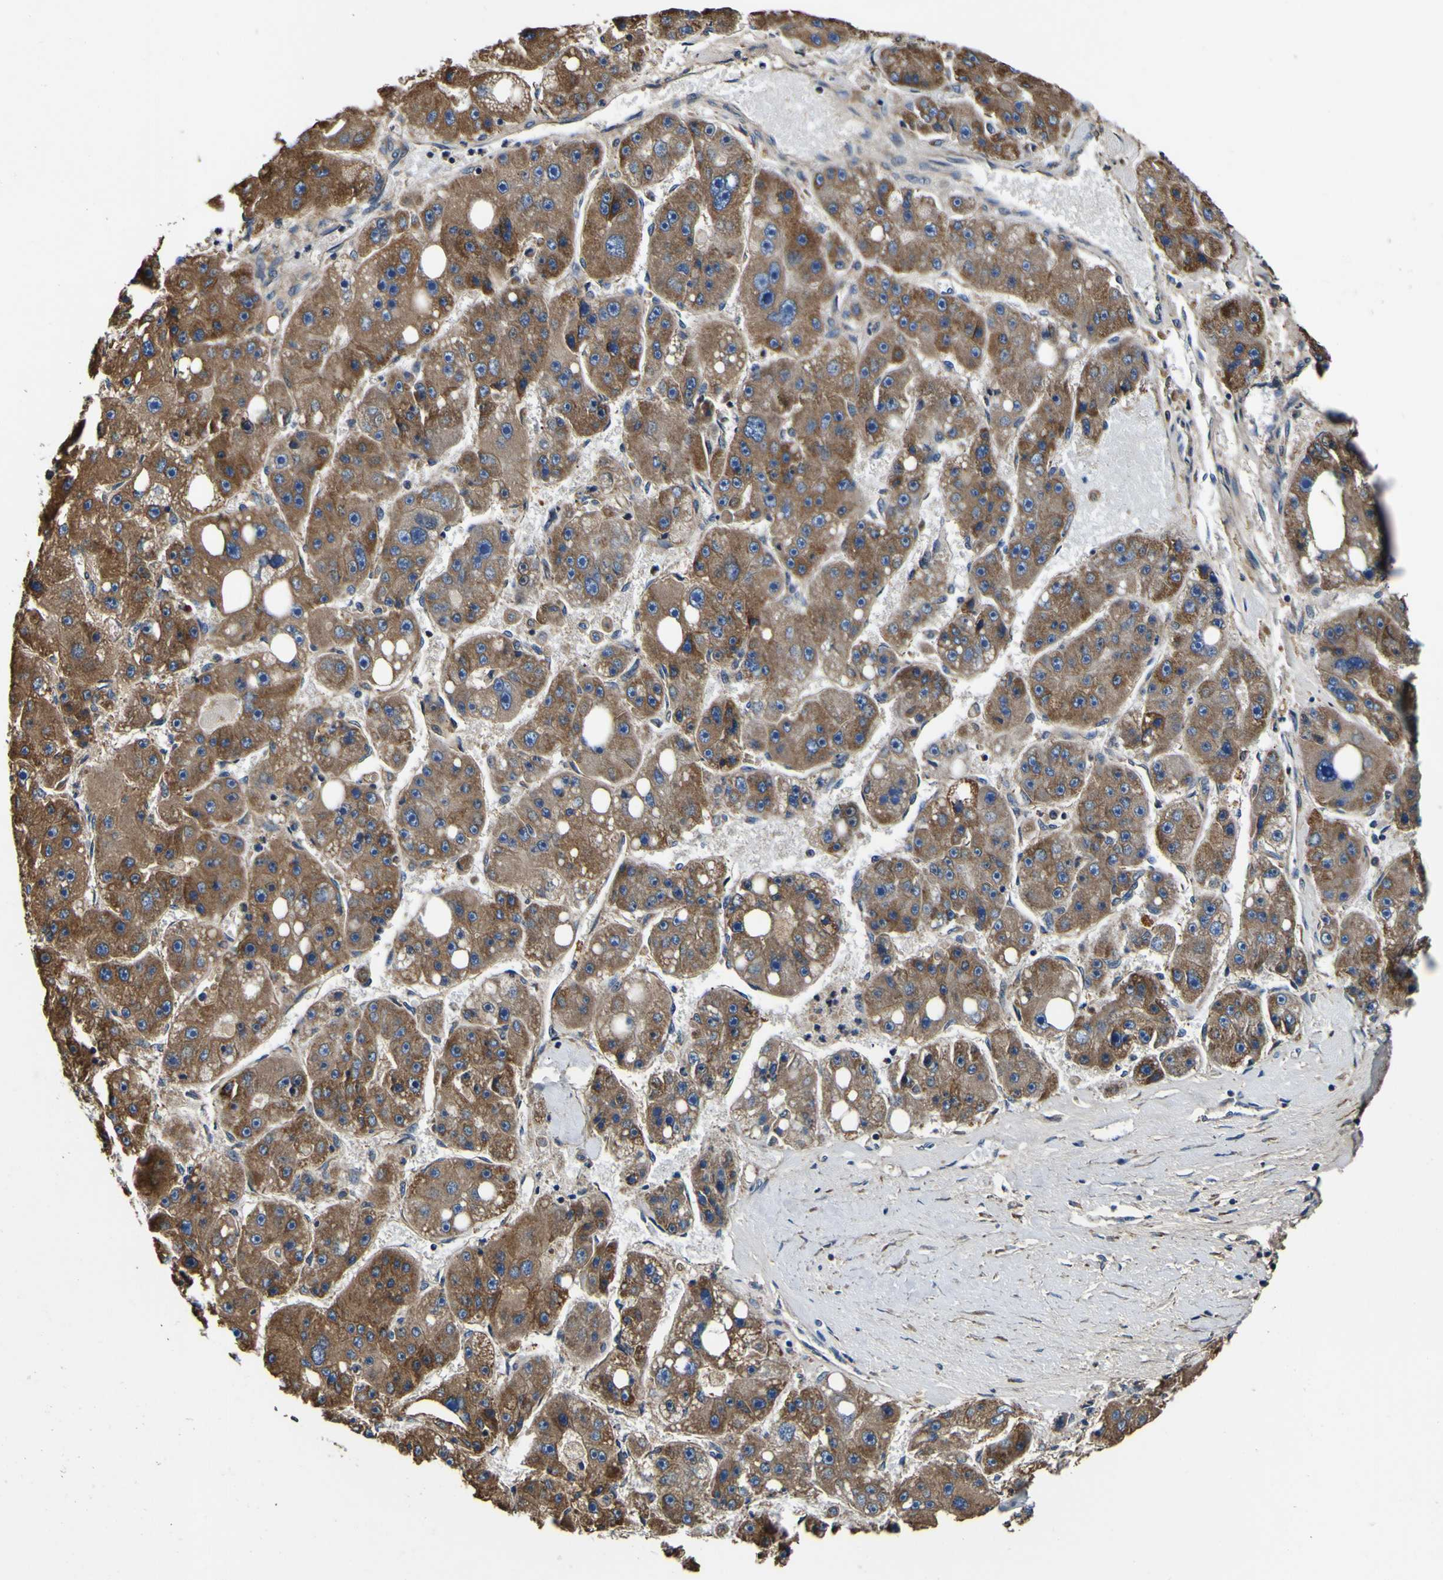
{"staining": {"intensity": "moderate", "quantity": ">75%", "location": "cytoplasmic/membranous"}, "tissue": "liver cancer", "cell_type": "Tumor cells", "image_type": "cancer", "snomed": [{"axis": "morphology", "description": "Carcinoma, Hepatocellular, NOS"}, {"axis": "topography", "description": "Liver"}], "caption": "Tumor cells exhibit moderate cytoplasmic/membranous positivity in approximately >75% of cells in liver cancer (hepatocellular carcinoma).", "gene": "INPP5A", "patient": {"sex": "female", "age": 61}}